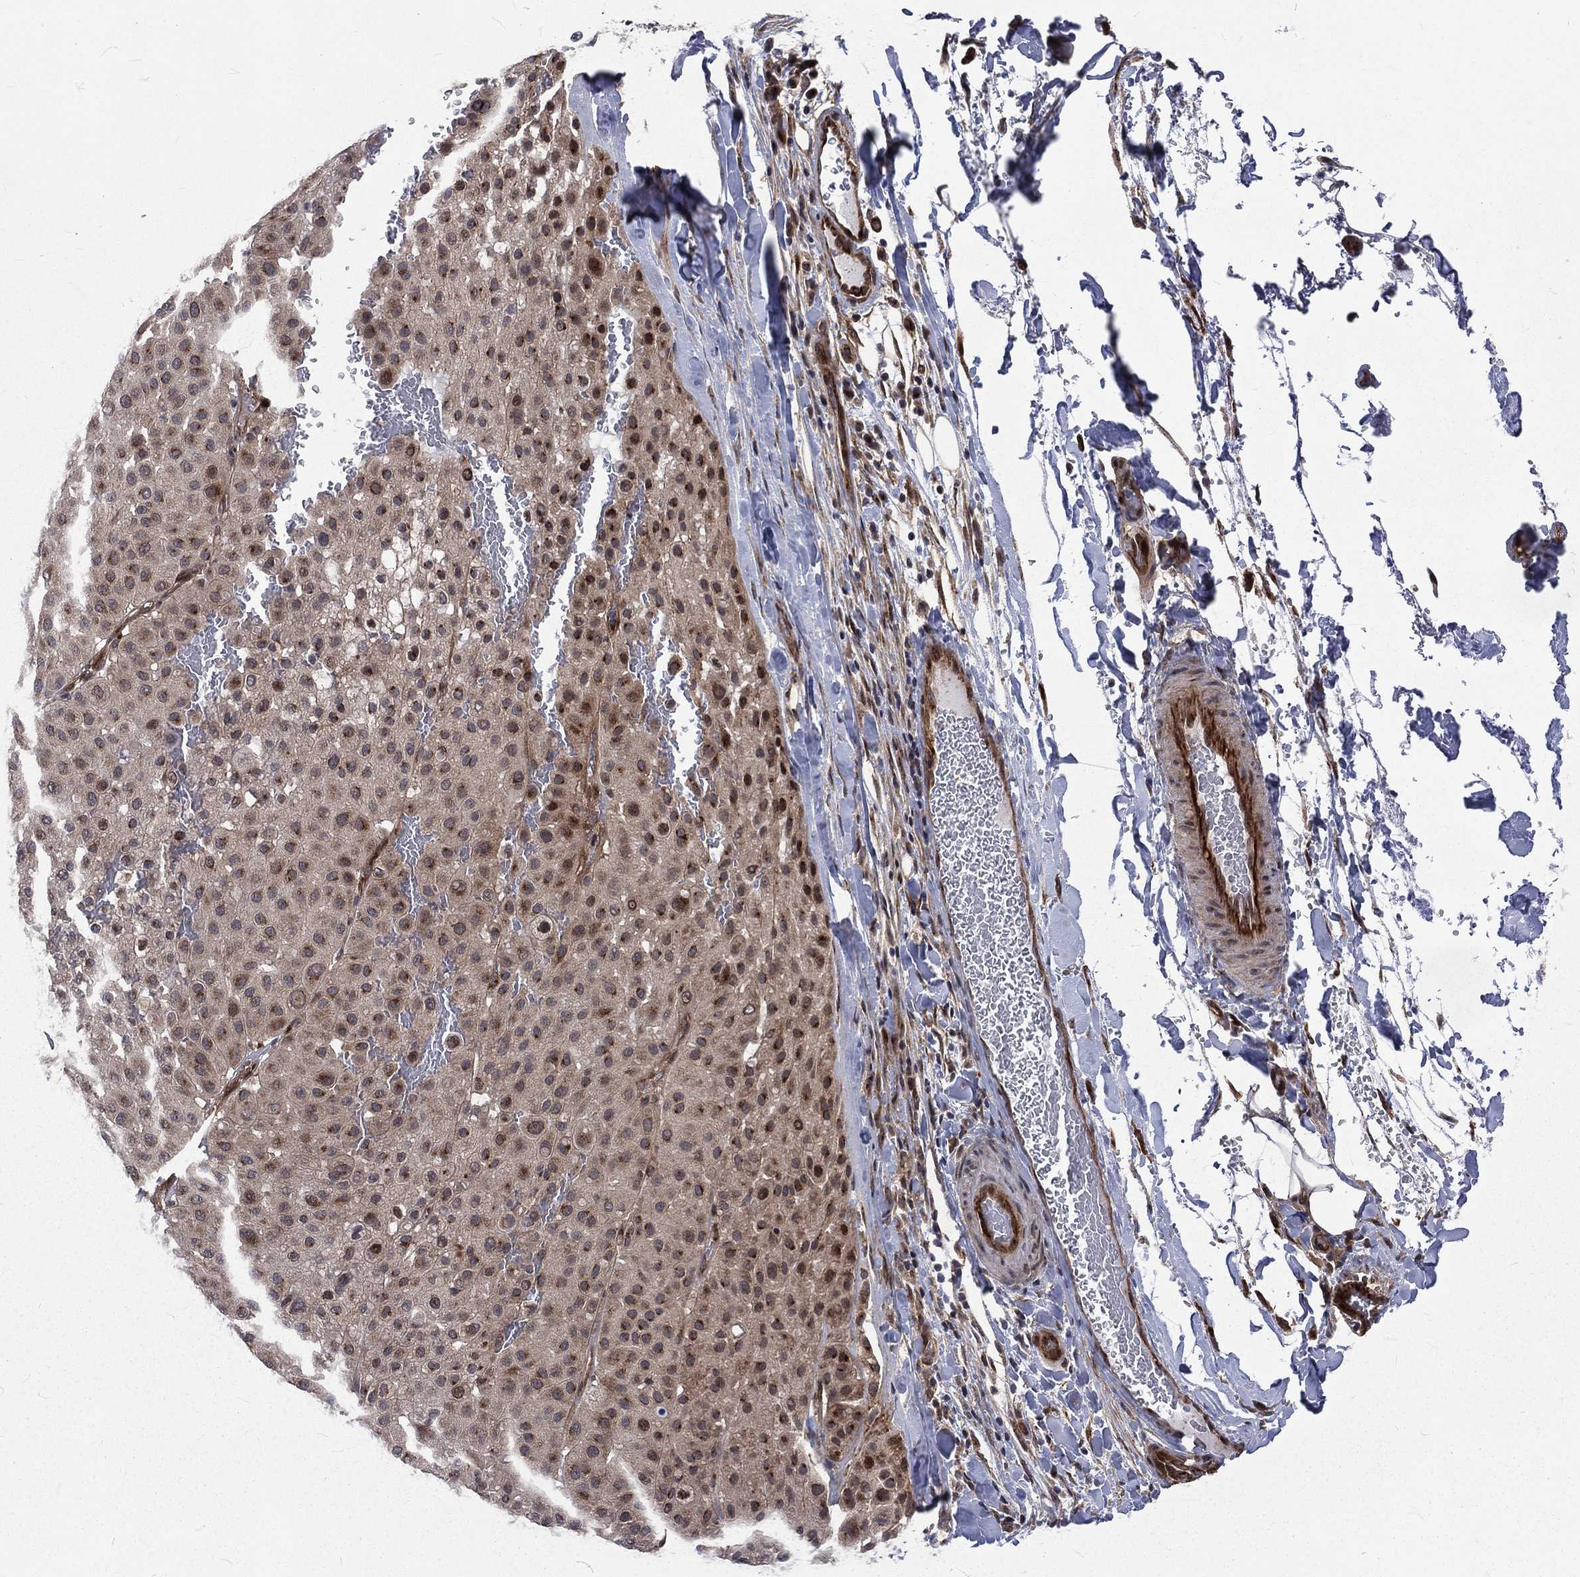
{"staining": {"intensity": "moderate", "quantity": "<25%", "location": "cytoplasmic/membranous"}, "tissue": "melanoma", "cell_type": "Tumor cells", "image_type": "cancer", "snomed": [{"axis": "morphology", "description": "Malignant melanoma, Metastatic site"}, {"axis": "topography", "description": "Smooth muscle"}], "caption": "Protein expression by IHC reveals moderate cytoplasmic/membranous expression in approximately <25% of tumor cells in melanoma.", "gene": "ARL3", "patient": {"sex": "male", "age": 41}}